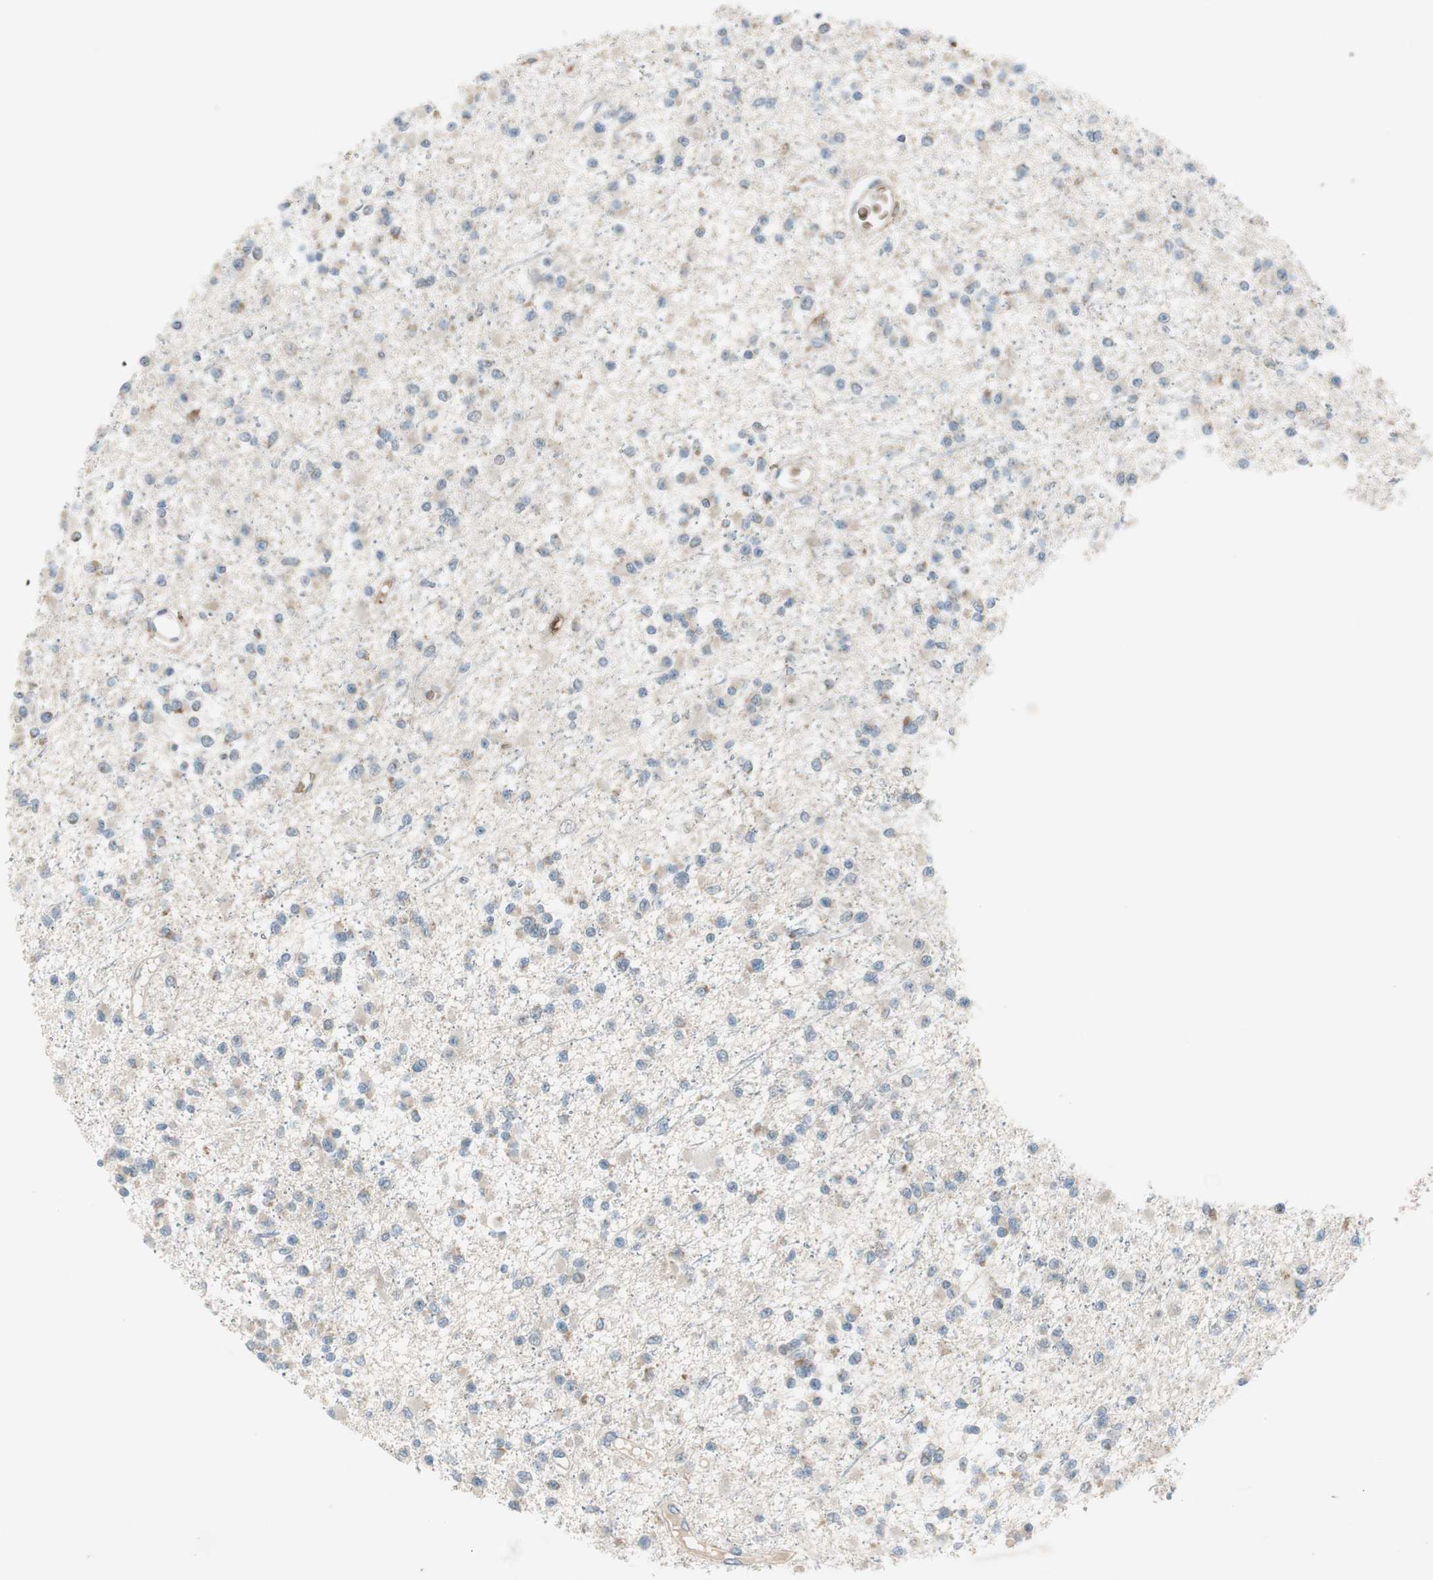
{"staining": {"intensity": "weak", "quantity": "25%-75%", "location": "cytoplasmic/membranous"}, "tissue": "glioma", "cell_type": "Tumor cells", "image_type": "cancer", "snomed": [{"axis": "morphology", "description": "Glioma, malignant, Low grade"}, {"axis": "topography", "description": "Brain"}], "caption": "This micrograph exhibits low-grade glioma (malignant) stained with IHC to label a protein in brown. The cytoplasmic/membranous of tumor cells show weak positivity for the protein. Nuclei are counter-stained blue.", "gene": "GYPC", "patient": {"sex": "female", "age": 22}}